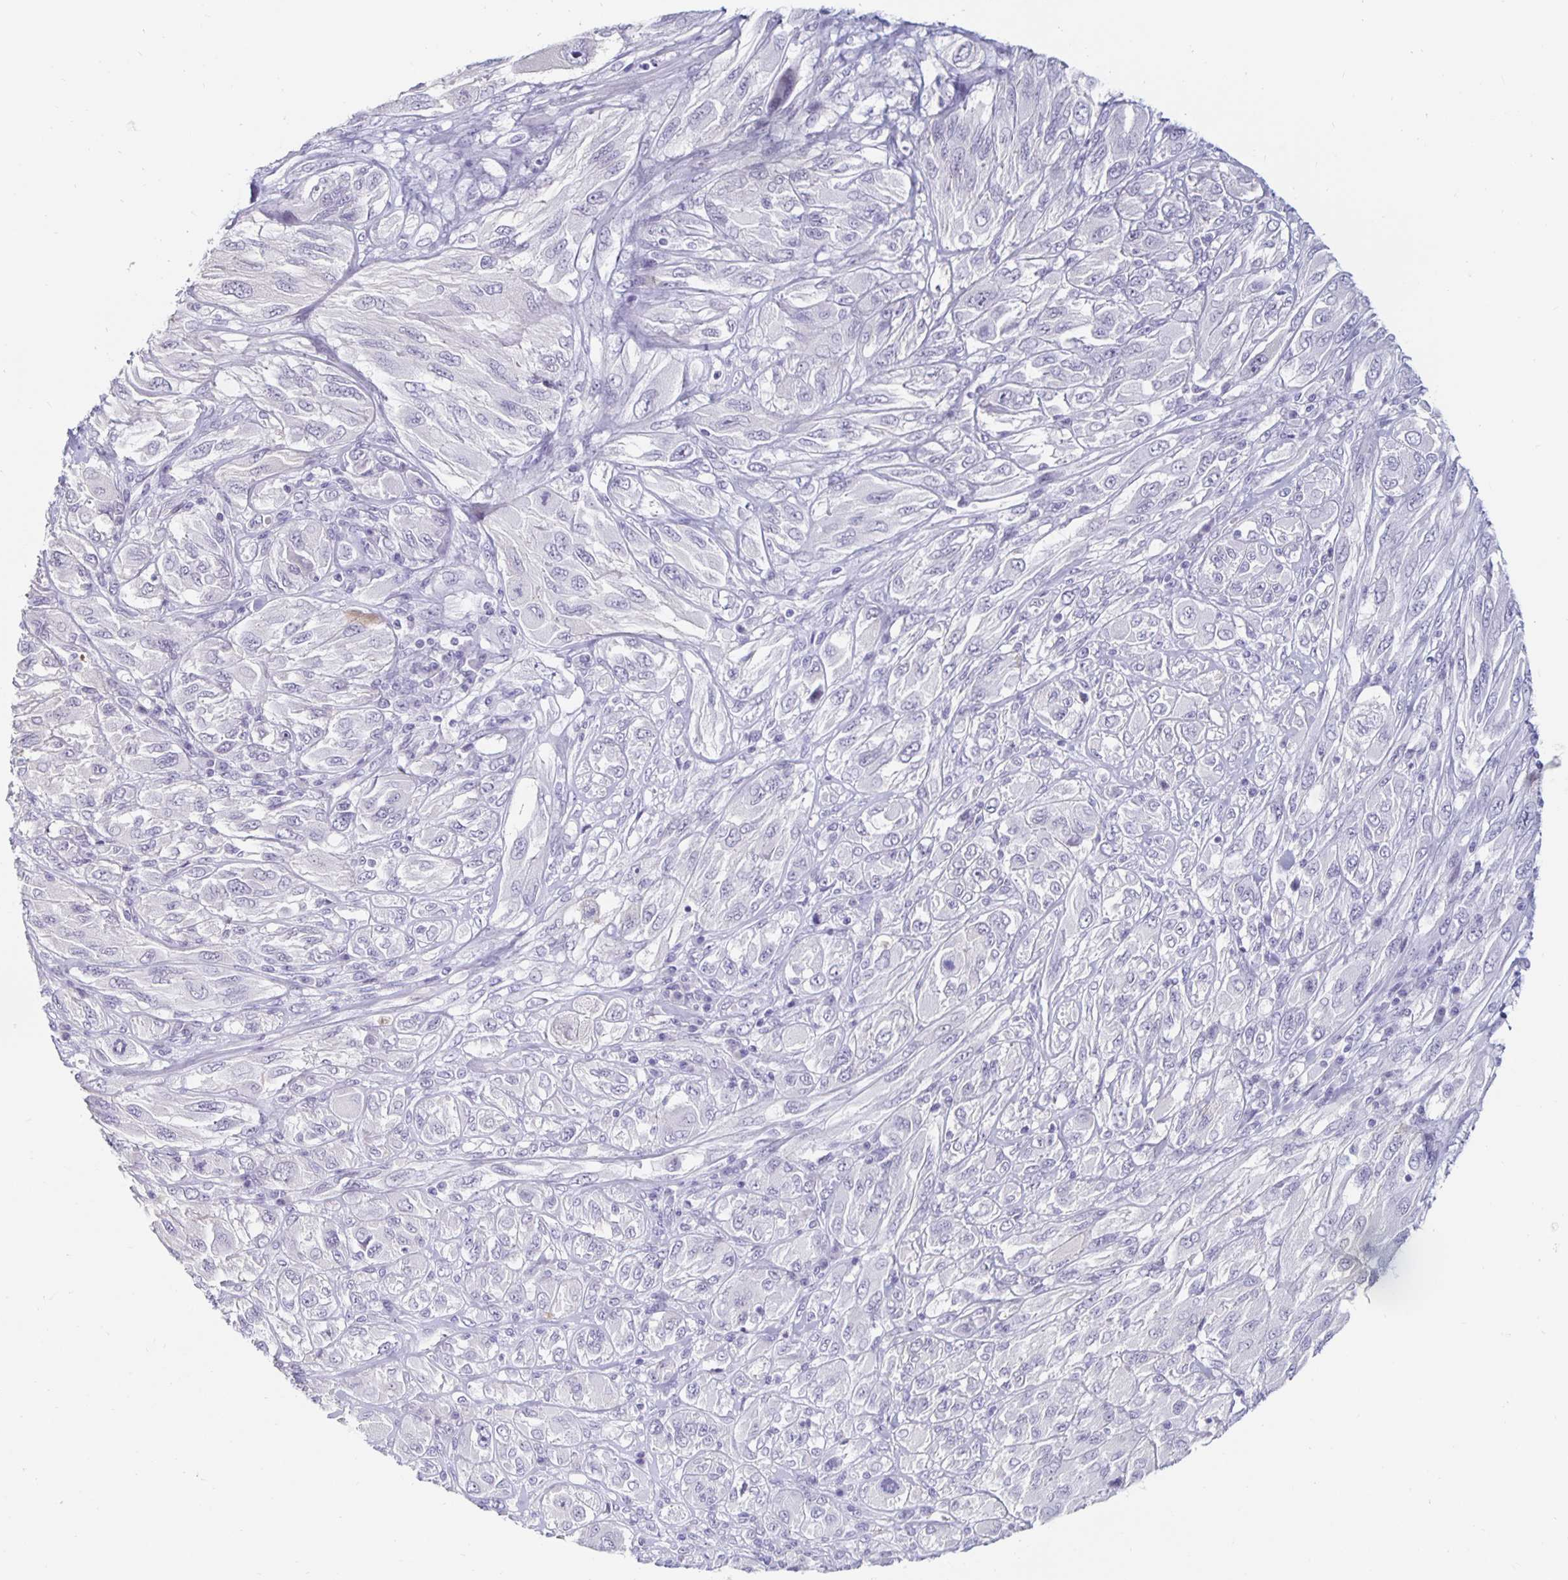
{"staining": {"intensity": "negative", "quantity": "none", "location": "none"}, "tissue": "melanoma", "cell_type": "Tumor cells", "image_type": "cancer", "snomed": [{"axis": "morphology", "description": "Malignant melanoma, NOS"}, {"axis": "topography", "description": "Skin"}], "caption": "High power microscopy micrograph of an immunohistochemistry micrograph of malignant melanoma, revealing no significant positivity in tumor cells. (Immunohistochemistry (ihc), brightfield microscopy, high magnification).", "gene": "KCNQ2", "patient": {"sex": "female", "age": 91}}